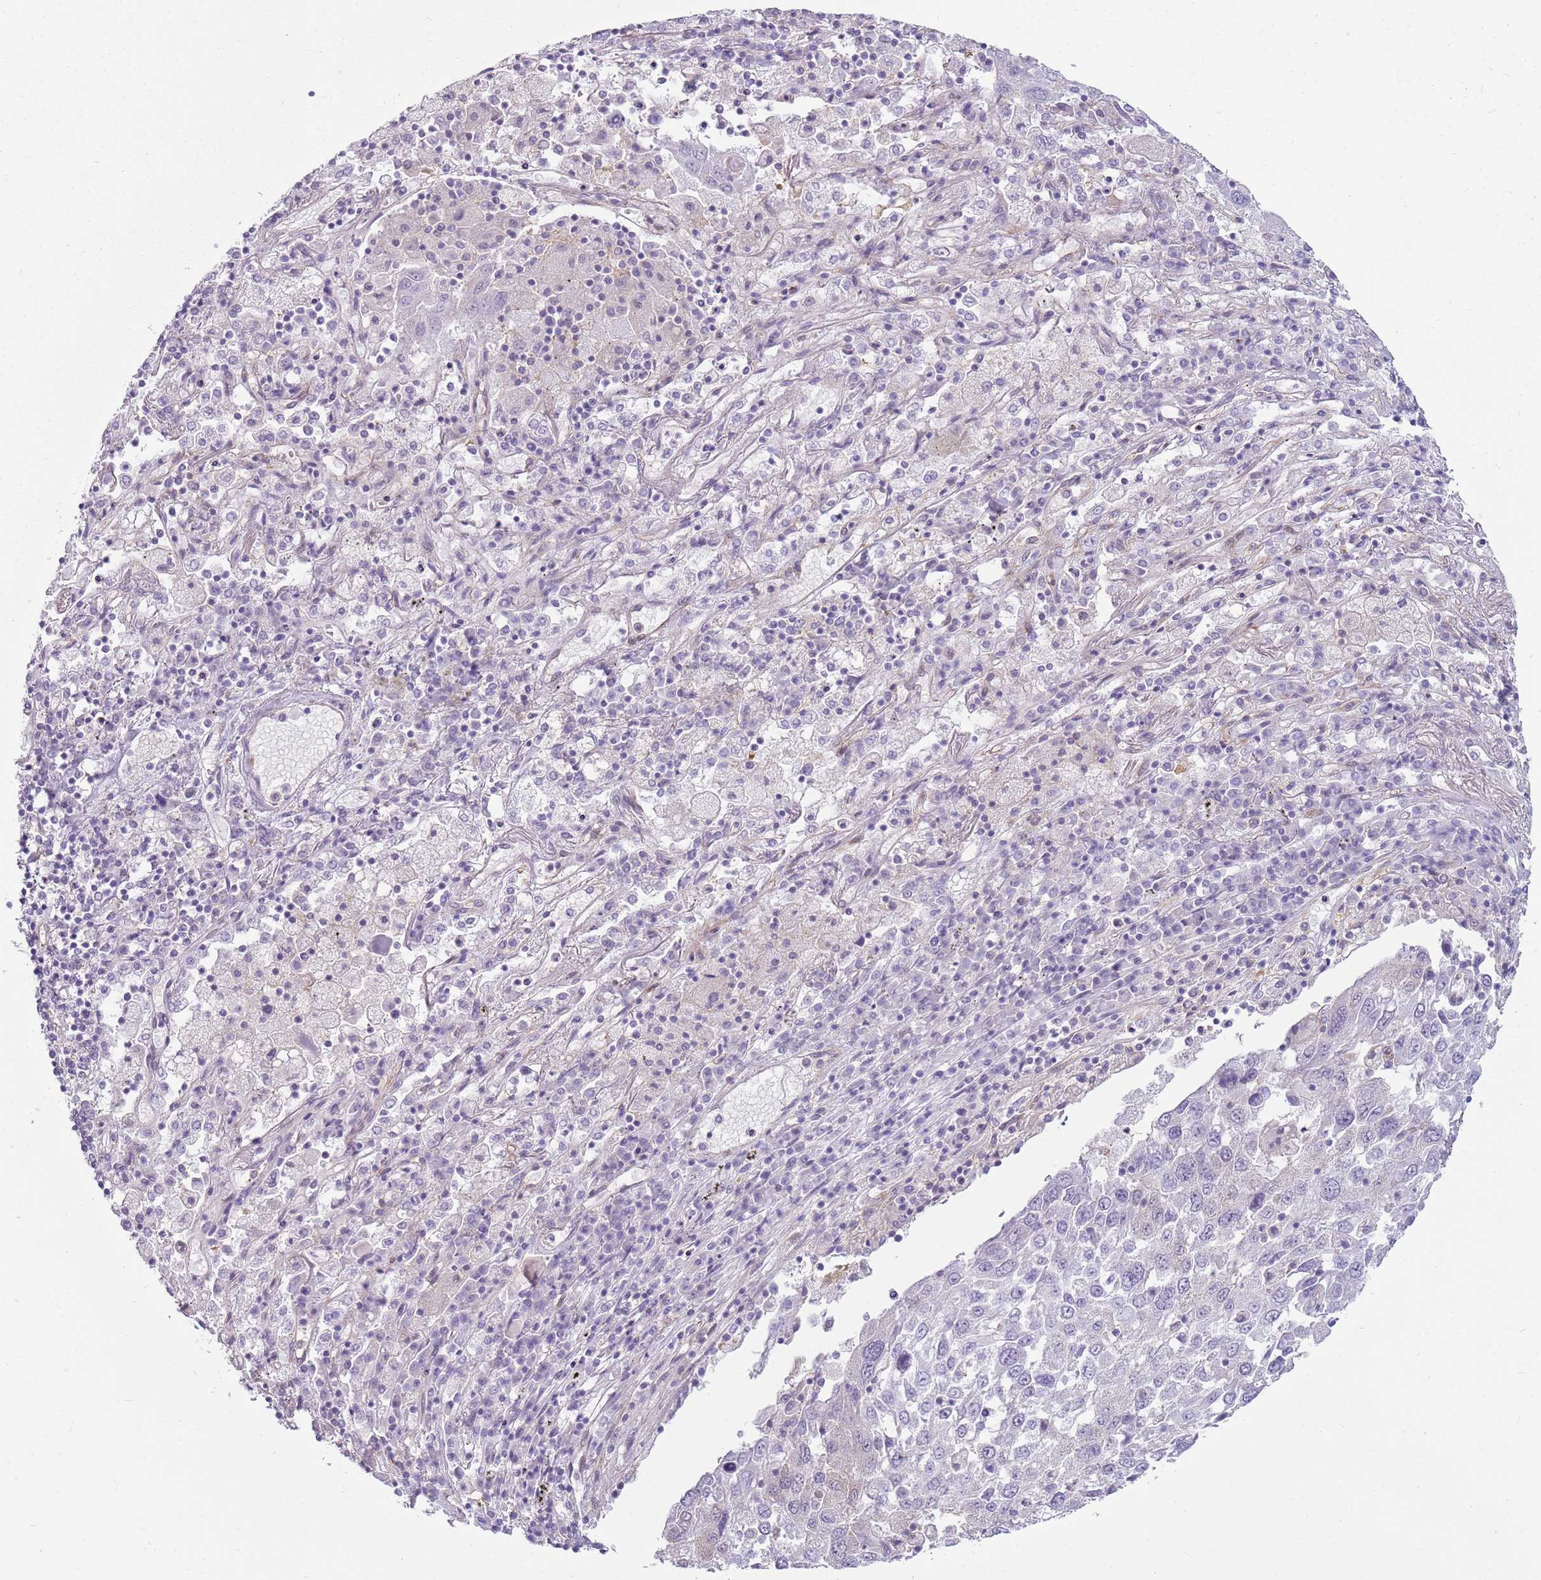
{"staining": {"intensity": "negative", "quantity": "none", "location": "none"}, "tissue": "lung cancer", "cell_type": "Tumor cells", "image_type": "cancer", "snomed": [{"axis": "morphology", "description": "Squamous cell carcinoma, NOS"}, {"axis": "topography", "description": "Lung"}], "caption": "Protein analysis of lung cancer exhibits no significant positivity in tumor cells.", "gene": "SNX1", "patient": {"sex": "male", "age": 65}}